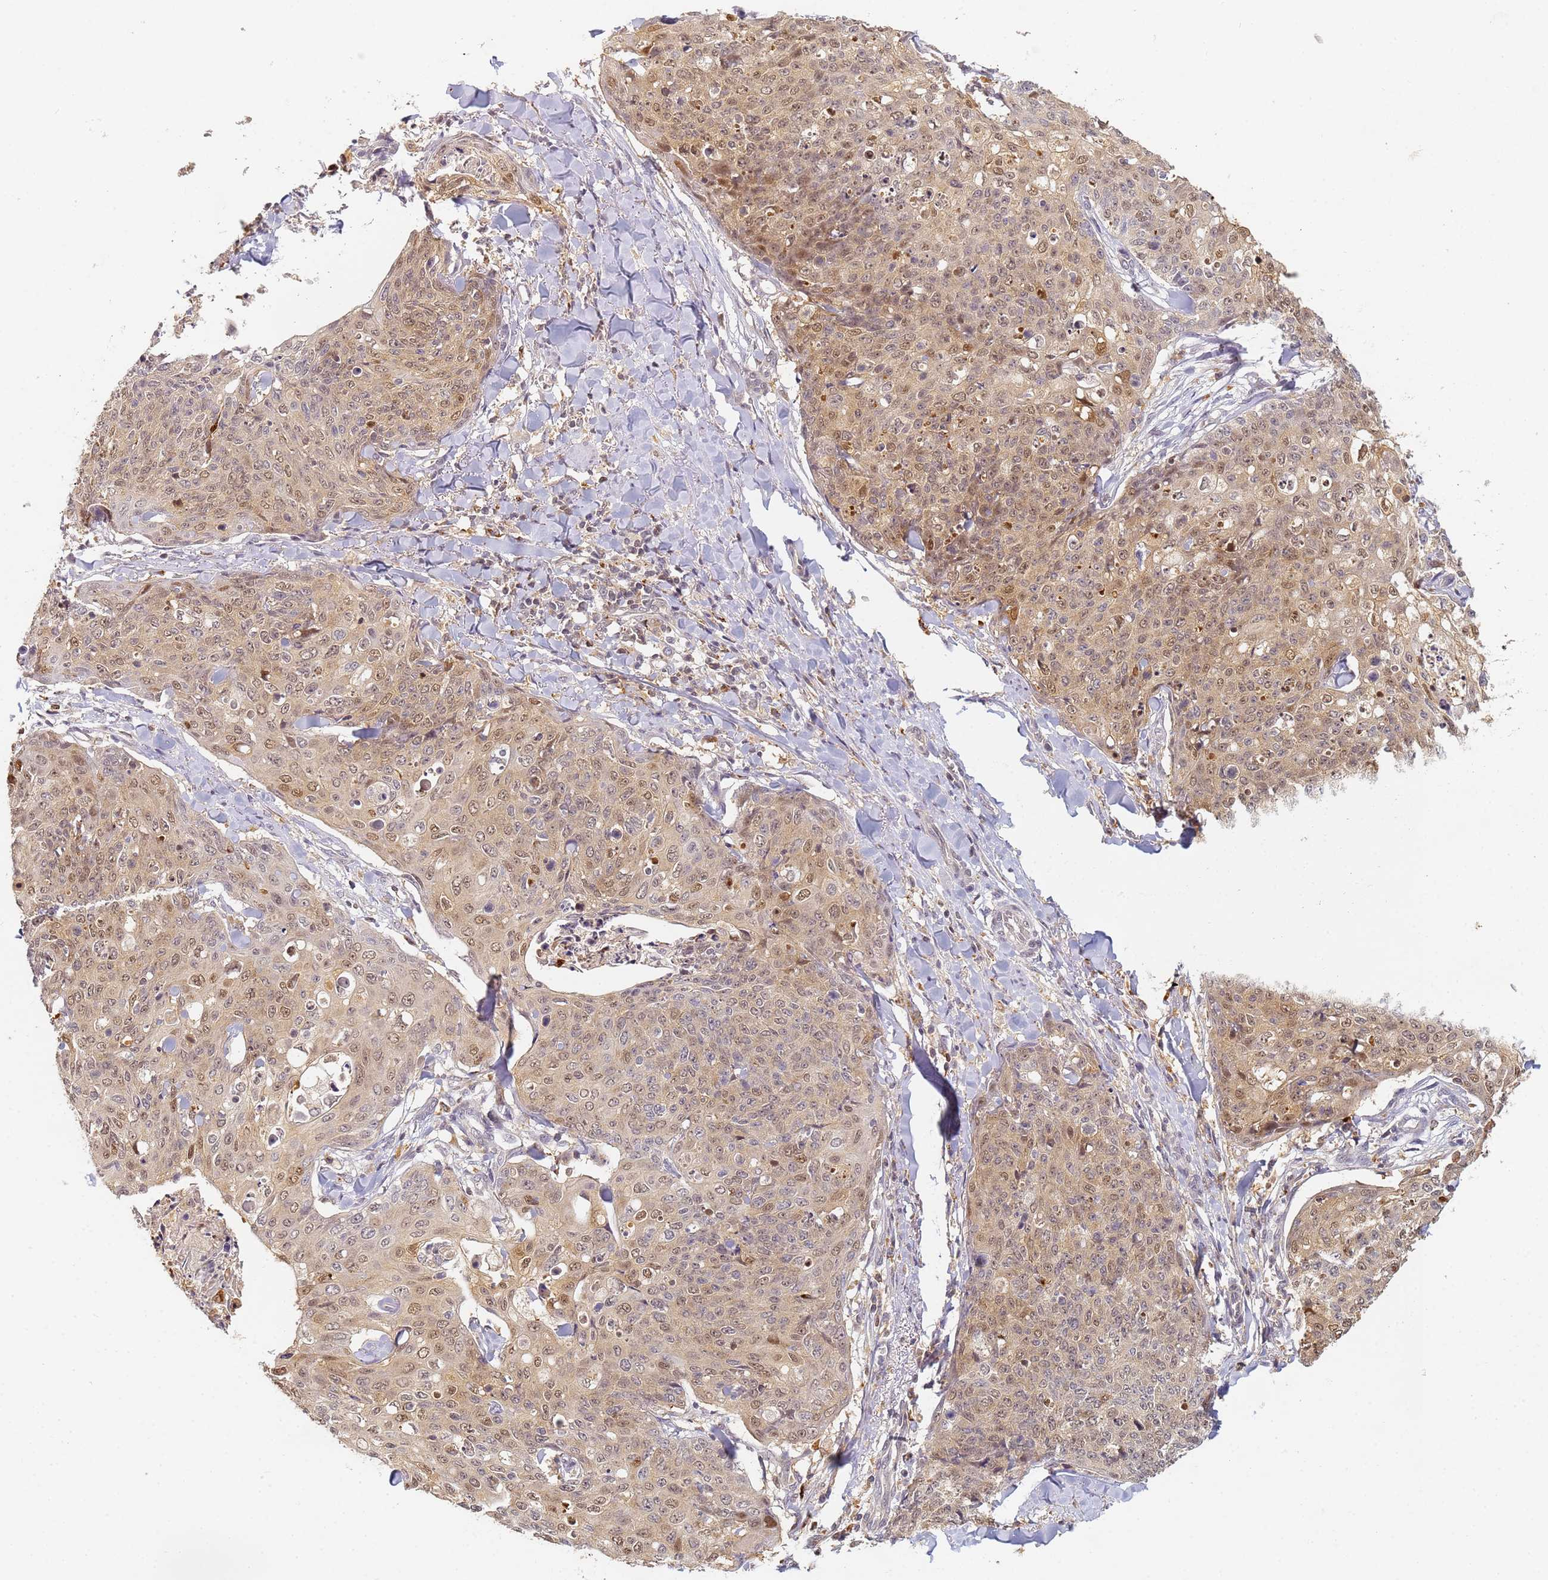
{"staining": {"intensity": "moderate", "quantity": ">75%", "location": "cytoplasmic/membranous,nuclear"}, "tissue": "skin cancer", "cell_type": "Tumor cells", "image_type": "cancer", "snomed": [{"axis": "morphology", "description": "Squamous cell carcinoma, NOS"}, {"axis": "topography", "description": "Skin"}, {"axis": "topography", "description": "Vulva"}], "caption": "Squamous cell carcinoma (skin) tissue displays moderate cytoplasmic/membranous and nuclear expression in approximately >75% of tumor cells", "gene": "HMCES", "patient": {"sex": "female", "age": 85}}